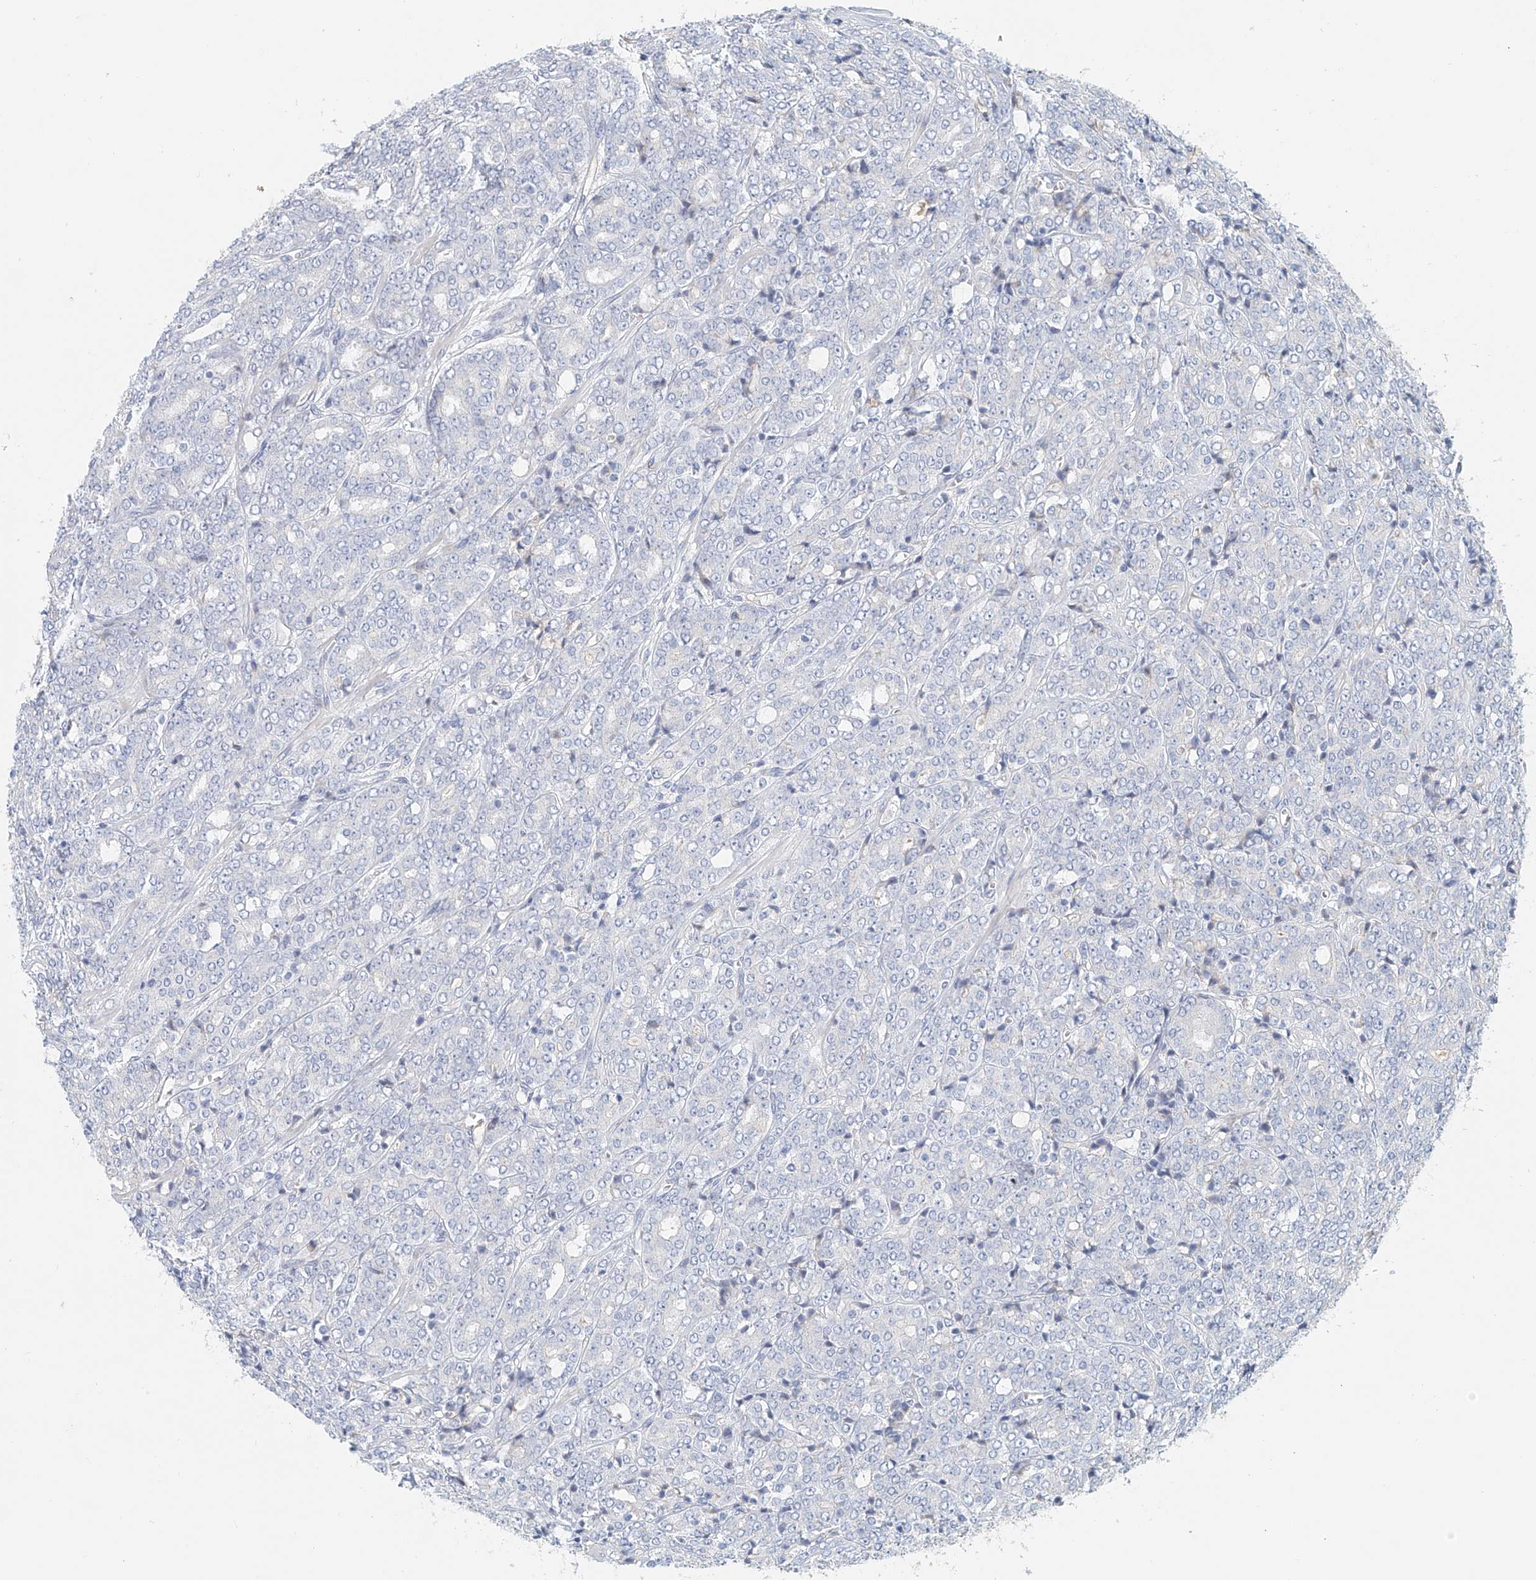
{"staining": {"intensity": "negative", "quantity": "none", "location": "none"}, "tissue": "prostate cancer", "cell_type": "Tumor cells", "image_type": "cancer", "snomed": [{"axis": "morphology", "description": "Adenocarcinoma, High grade"}, {"axis": "topography", "description": "Prostate"}], "caption": "High-grade adenocarcinoma (prostate) was stained to show a protein in brown. There is no significant expression in tumor cells. (IHC, brightfield microscopy, high magnification).", "gene": "FRYL", "patient": {"sex": "male", "age": 62}}